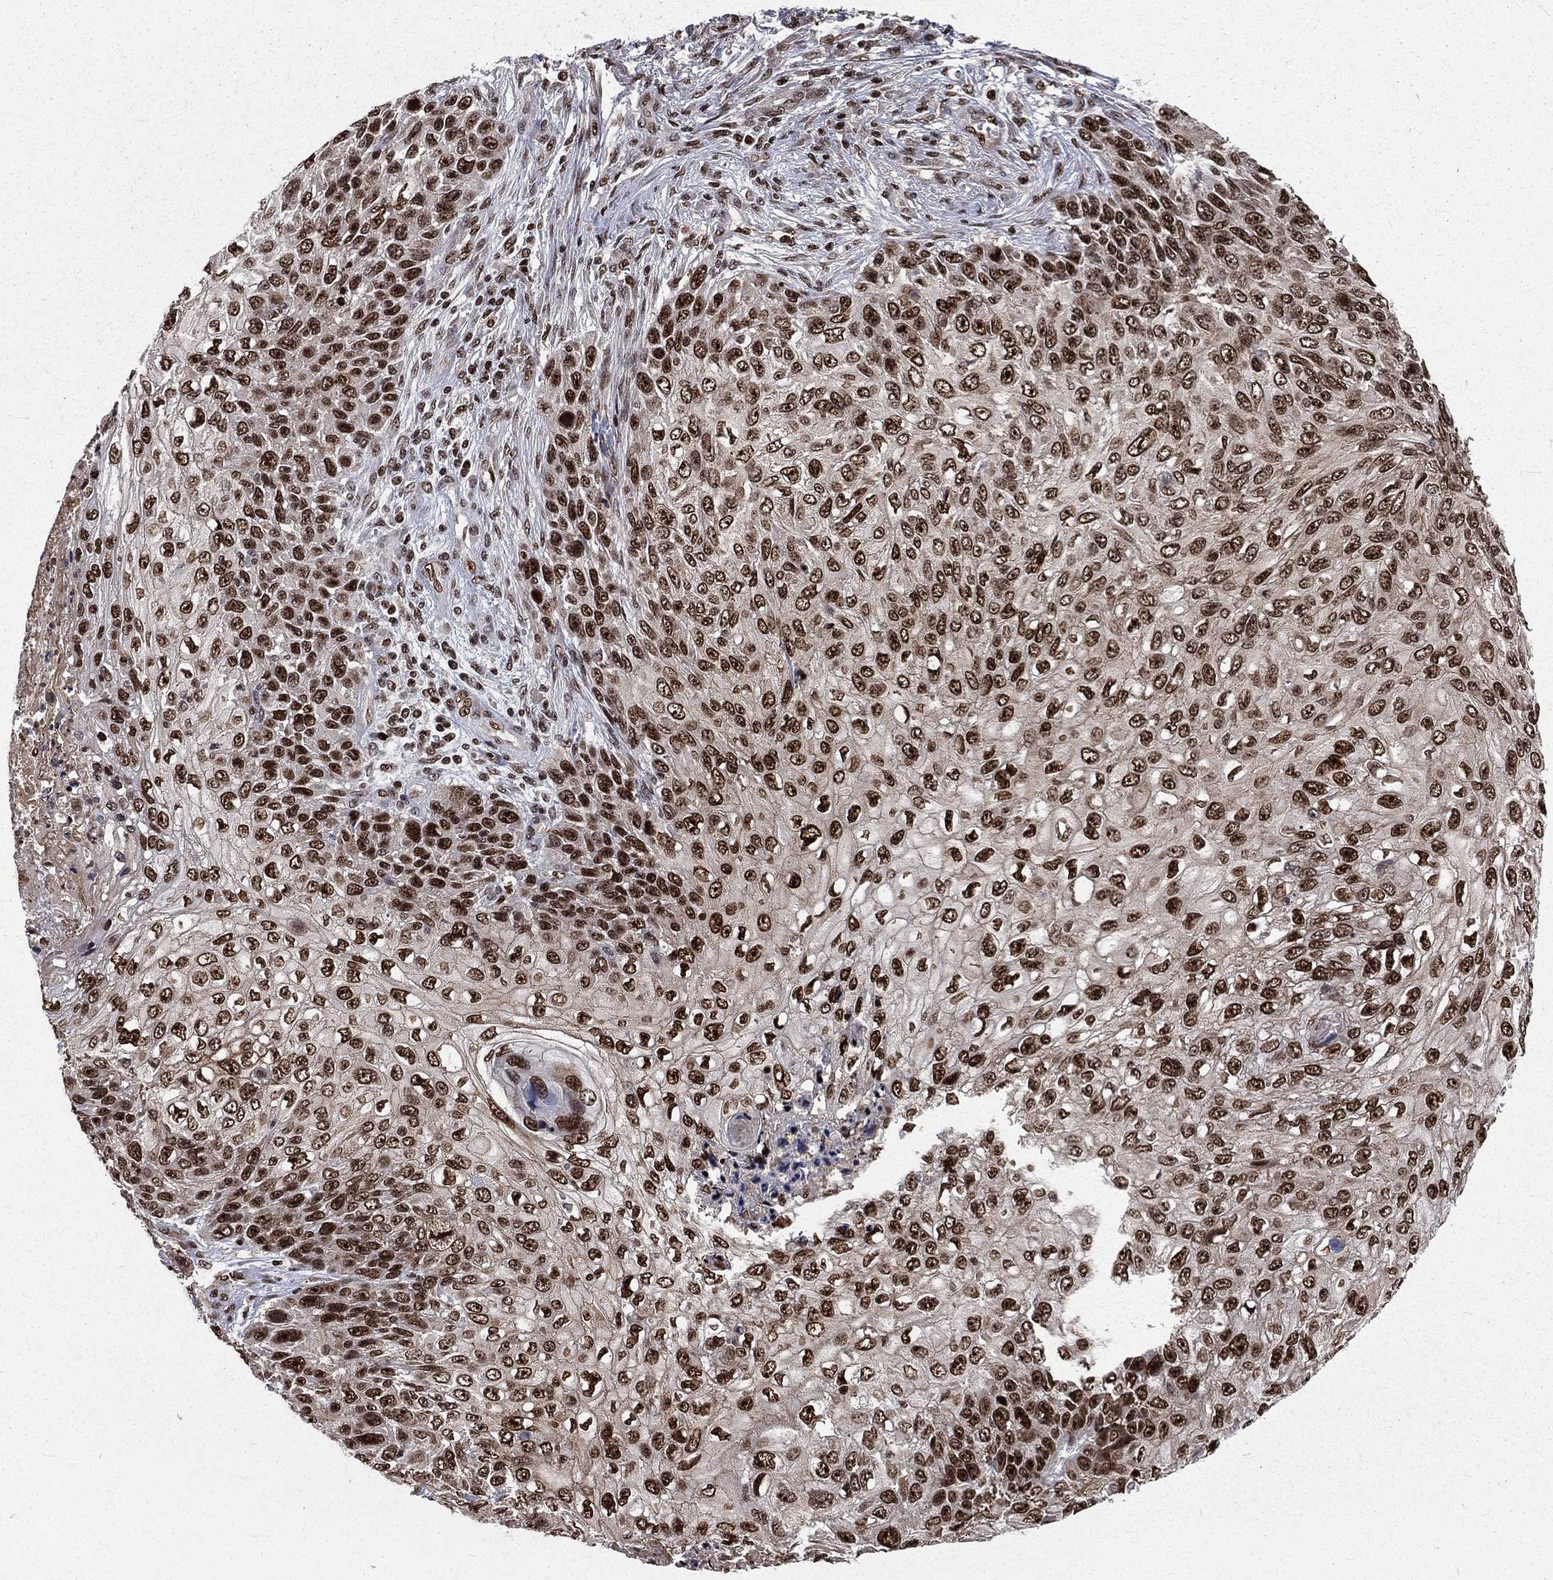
{"staining": {"intensity": "strong", "quantity": ">75%", "location": "nuclear"}, "tissue": "skin cancer", "cell_type": "Tumor cells", "image_type": "cancer", "snomed": [{"axis": "morphology", "description": "Squamous cell carcinoma, NOS"}, {"axis": "topography", "description": "Skin"}], "caption": "The photomicrograph displays immunohistochemical staining of skin cancer (squamous cell carcinoma). There is strong nuclear expression is identified in approximately >75% of tumor cells.", "gene": "POLB", "patient": {"sex": "male", "age": 92}}